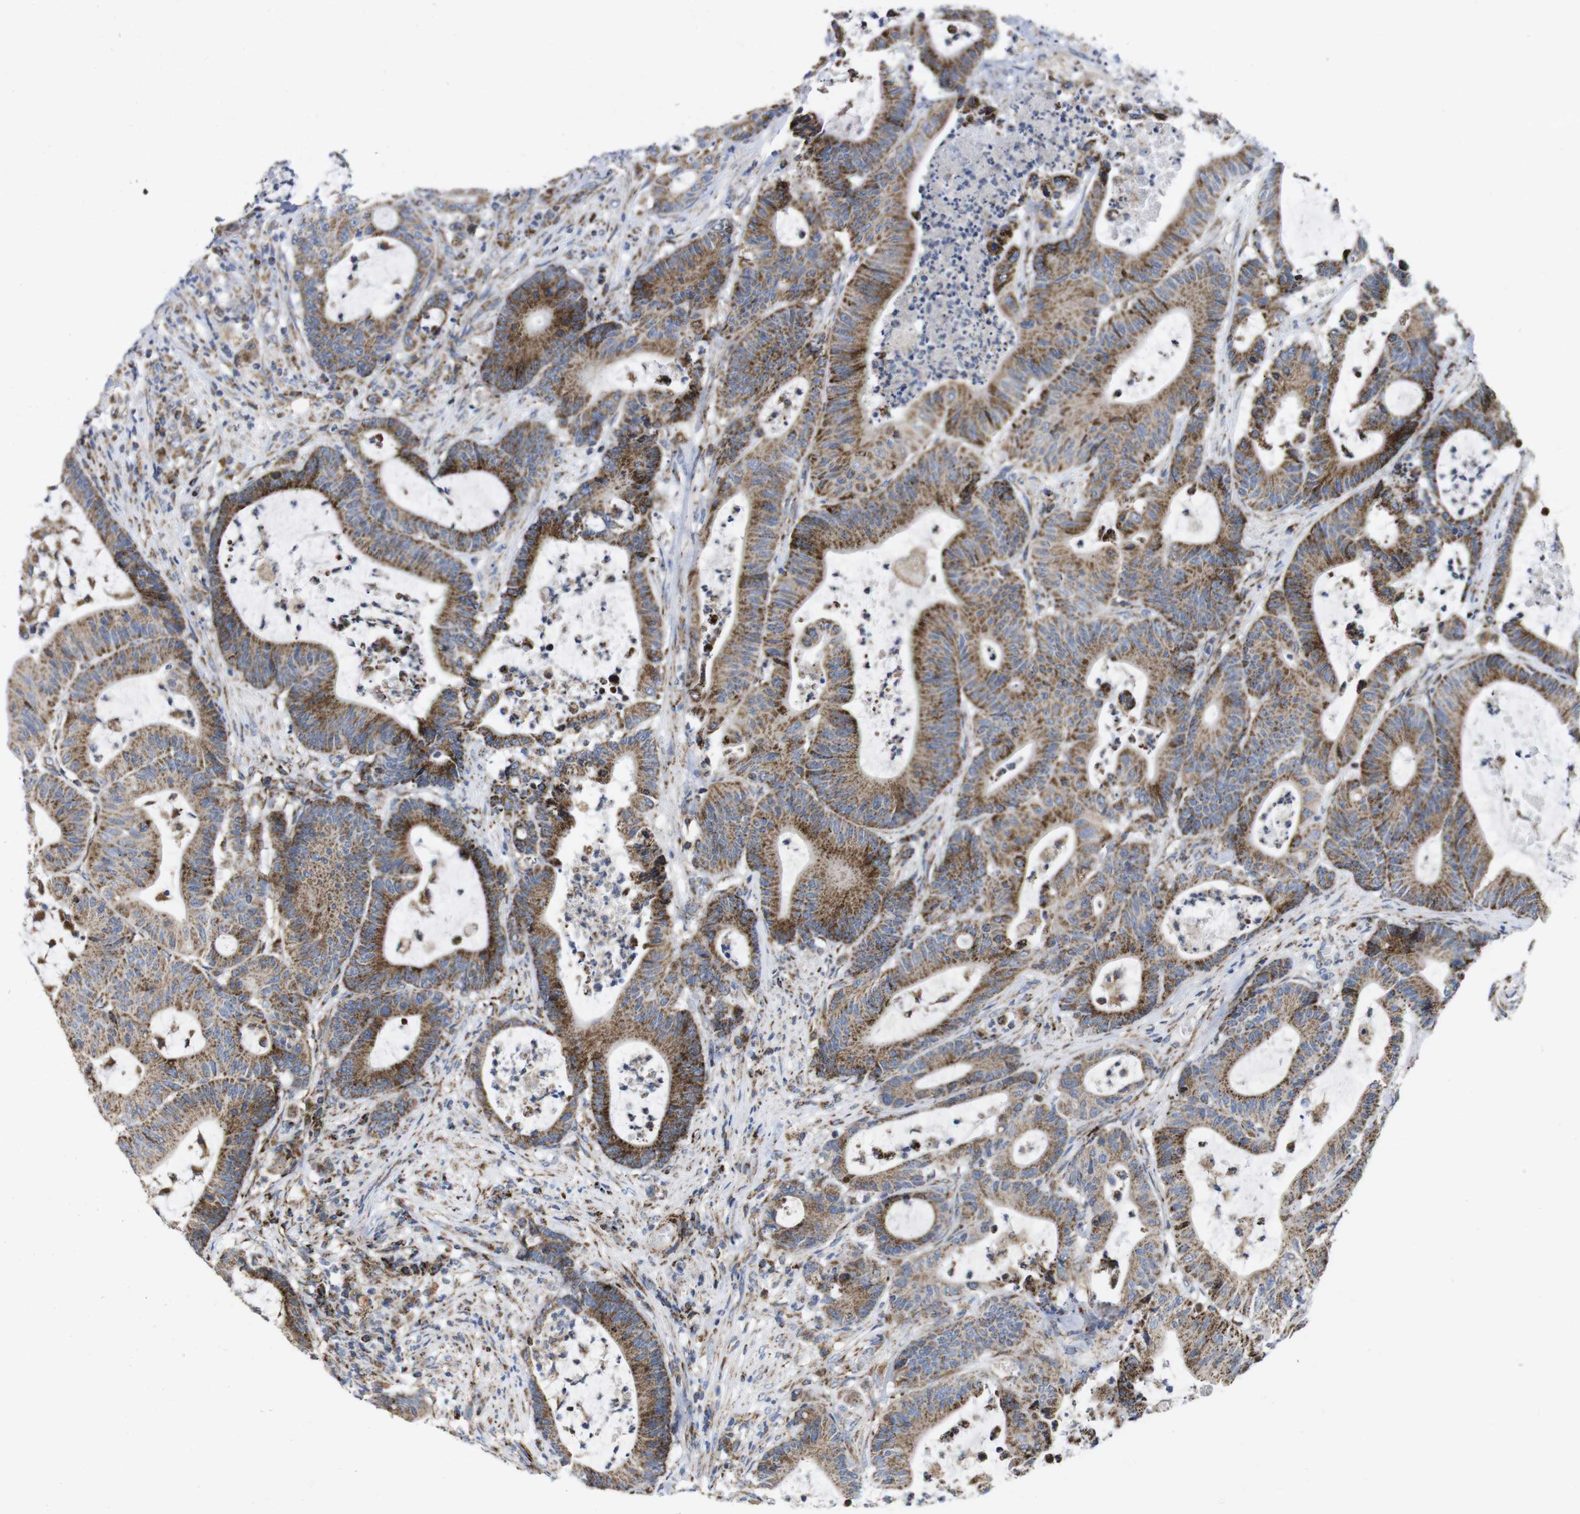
{"staining": {"intensity": "moderate", "quantity": ">75%", "location": "cytoplasmic/membranous"}, "tissue": "colorectal cancer", "cell_type": "Tumor cells", "image_type": "cancer", "snomed": [{"axis": "morphology", "description": "Adenocarcinoma, NOS"}, {"axis": "topography", "description": "Colon"}], "caption": "About >75% of tumor cells in human colorectal cancer show moderate cytoplasmic/membranous protein staining as visualized by brown immunohistochemical staining.", "gene": "TMEM192", "patient": {"sex": "female", "age": 84}}